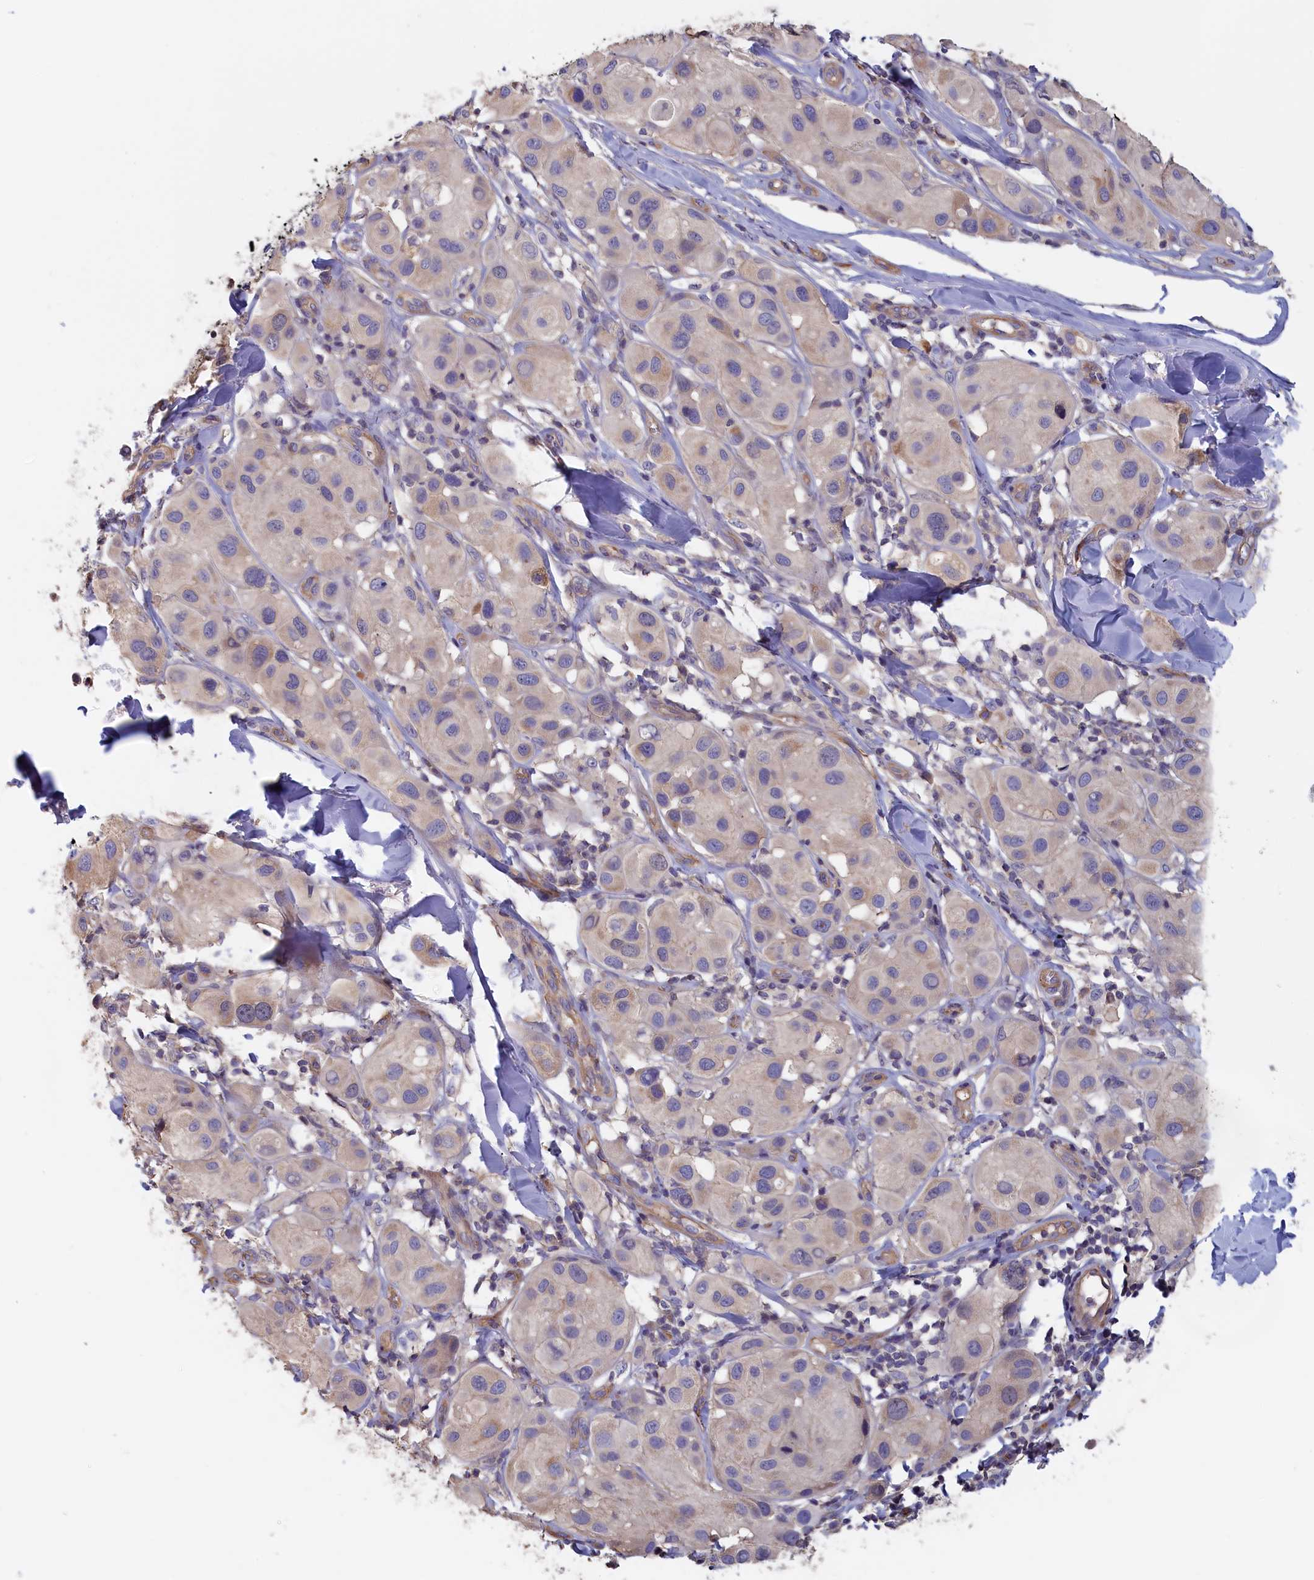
{"staining": {"intensity": "weak", "quantity": "<25%", "location": "cytoplasmic/membranous"}, "tissue": "melanoma", "cell_type": "Tumor cells", "image_type": "cancer", "snomed": [{"axis": "morphology", "description": "Malignant melanoma, Metastatic site"}, {"axis": "topography", "description": "Skin"}], "caption": "Histopathology image shows no significant protein positivity in tumor cells of melanoma.", "gene": "ANKRD2", "patient": {"sex": "male", "age": 41}}